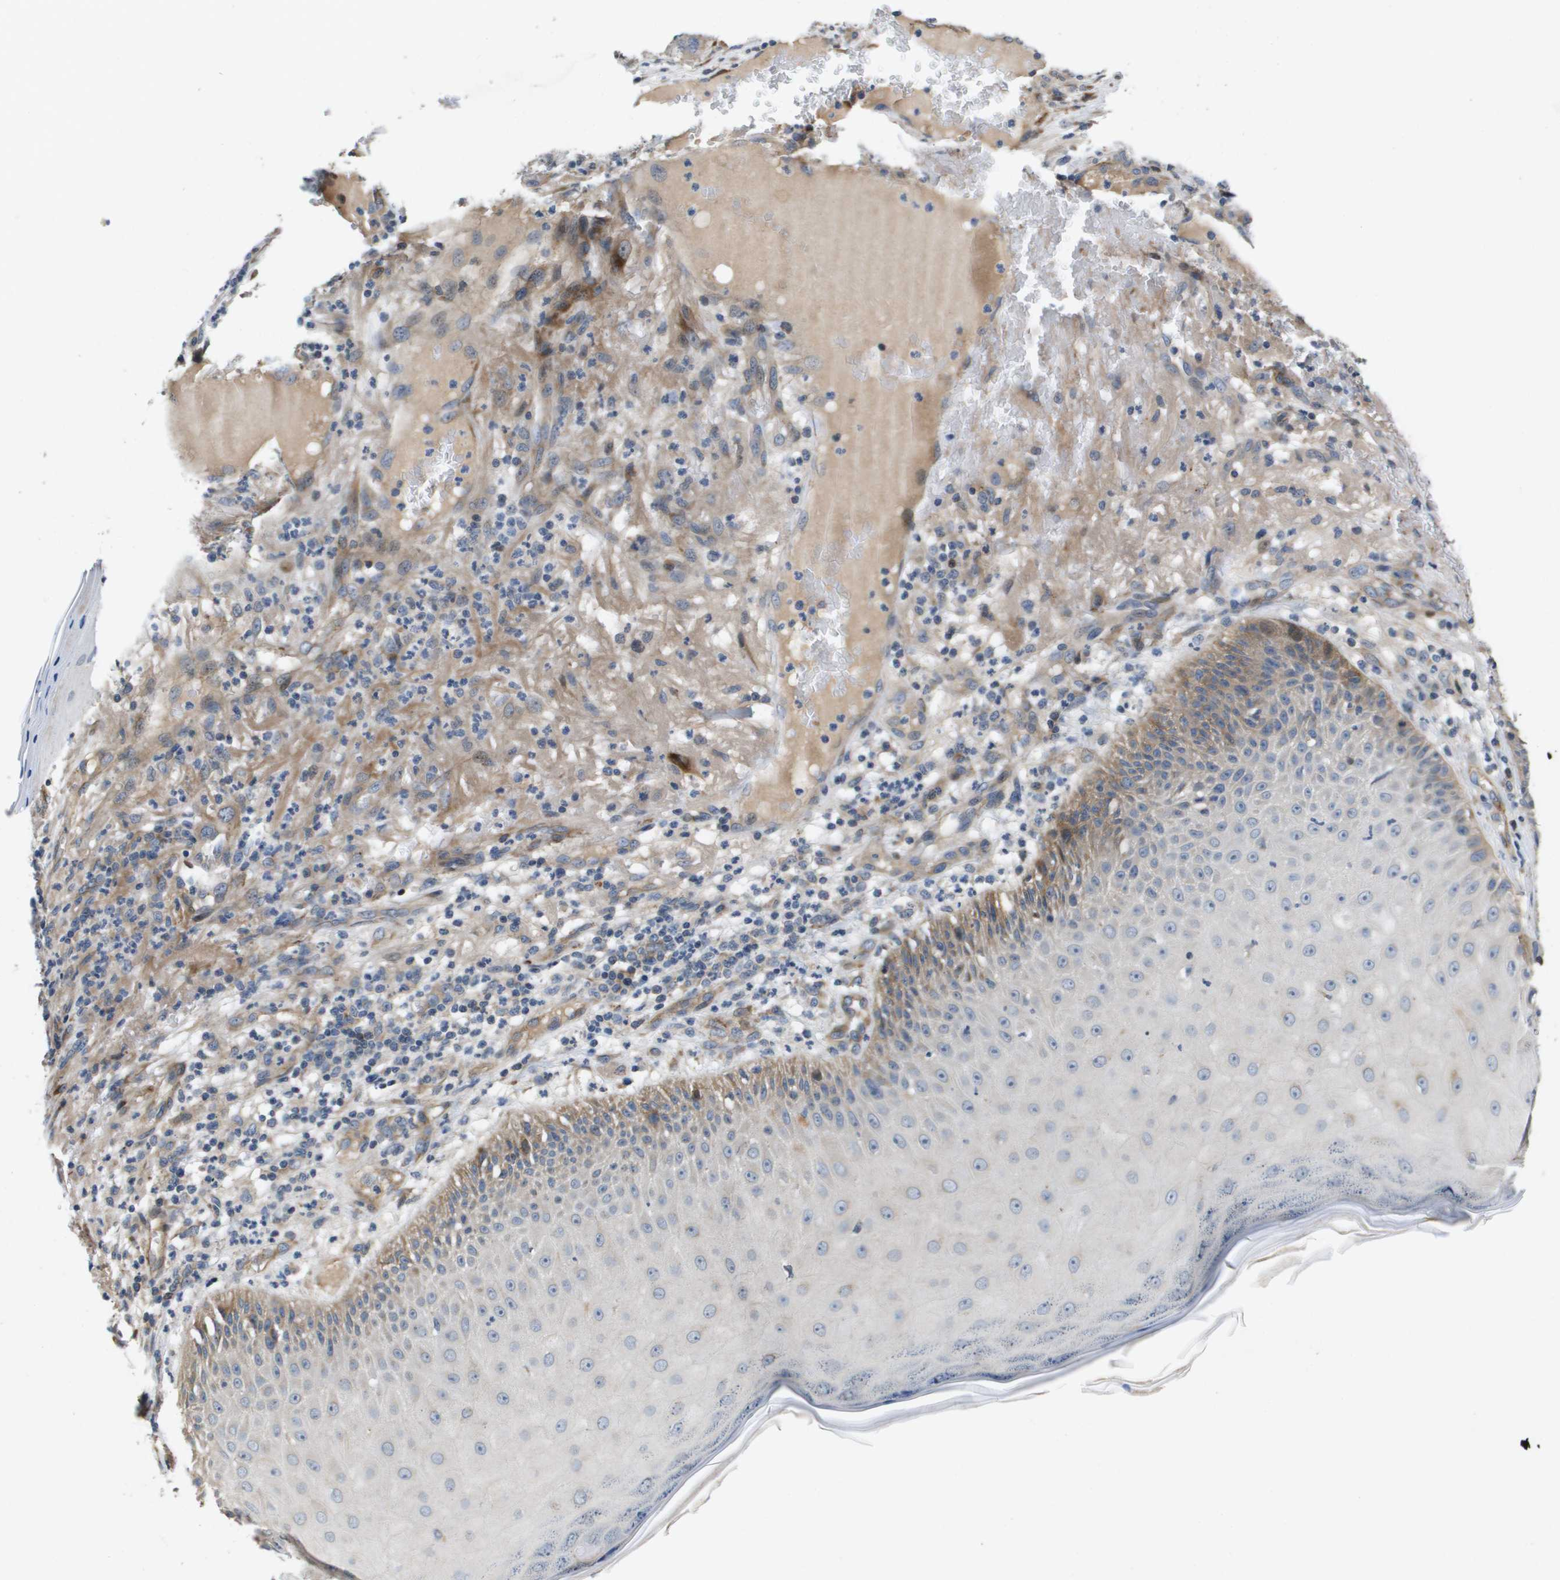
{"staining": {"intensity": "weak", "quantity": "<25%", "location": "cytoplasmic/membranous"}, "tissue": "skin cancer", "cell_type": "Tumor cells", "image_type": "cancer", "snomed": [{"axis": "morphology", "description": "Squamous cell carcinoma, NOS"}, {"axis": "topography", "description": "Skin"}], "caption": "Protein analysis of skin squamous cell carcinoma reveals no significant staining in tumor cells.", "gene": "ENTPD2", "patient": {"sex": "female", "age": 80}}